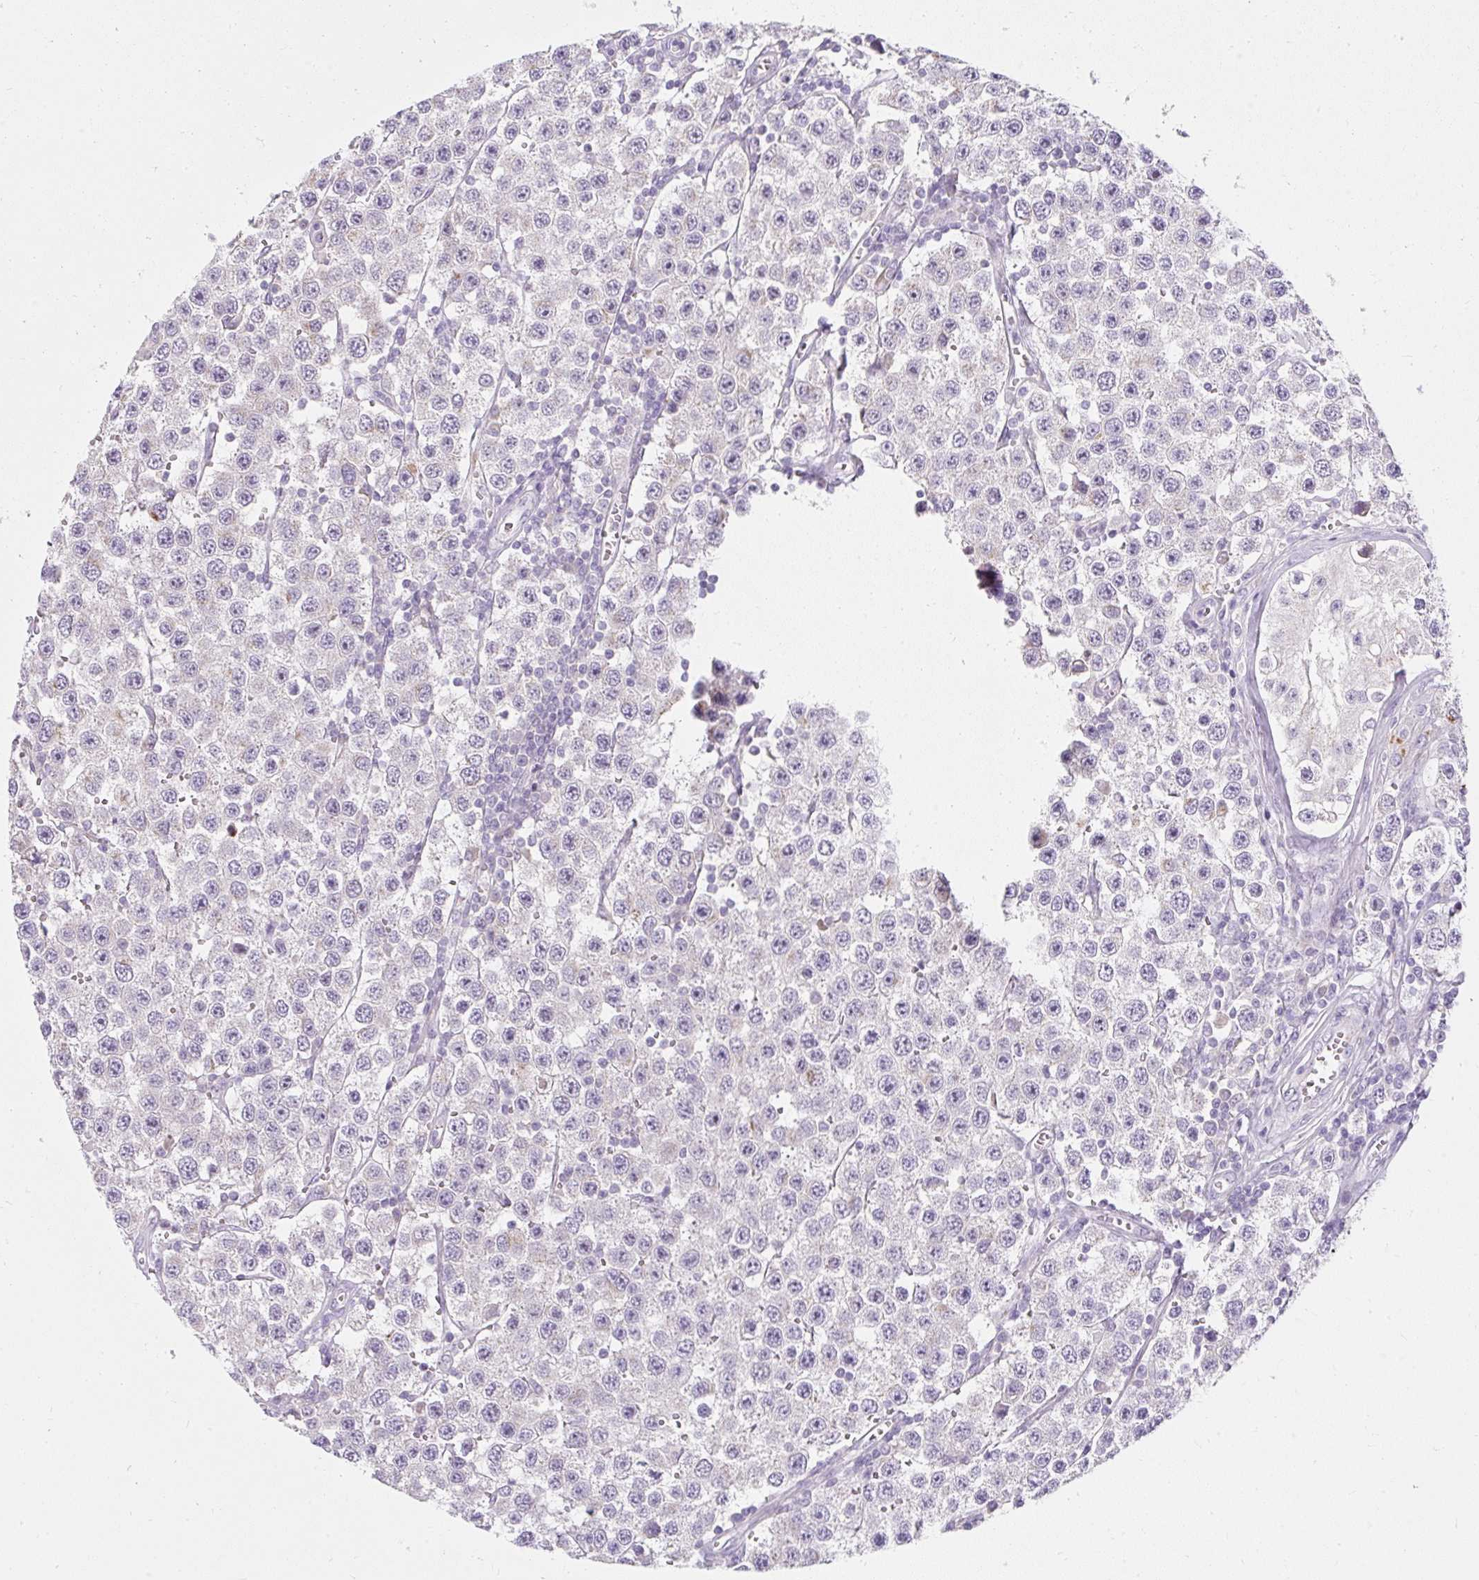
{"staining": {"intensity": "weak", "quantity": "25%-75%", "location": "cytoplasmic/membranous"}, "tissue": "testis cancer", "cell_type": "Tumor cells", "image_type": "cancer", "snomed": [{"axis": "morphology", "description": "Seminoma, NOS"}, {"axis": "topography", "description": "Testis"}], "caption": "An image of human testis cancer stained for a protein reveals weak cytoplasmic/membranous brown staining in tumor cells.", "gene": "DTX4", "patient": {"sex": "male", "age": 34}}